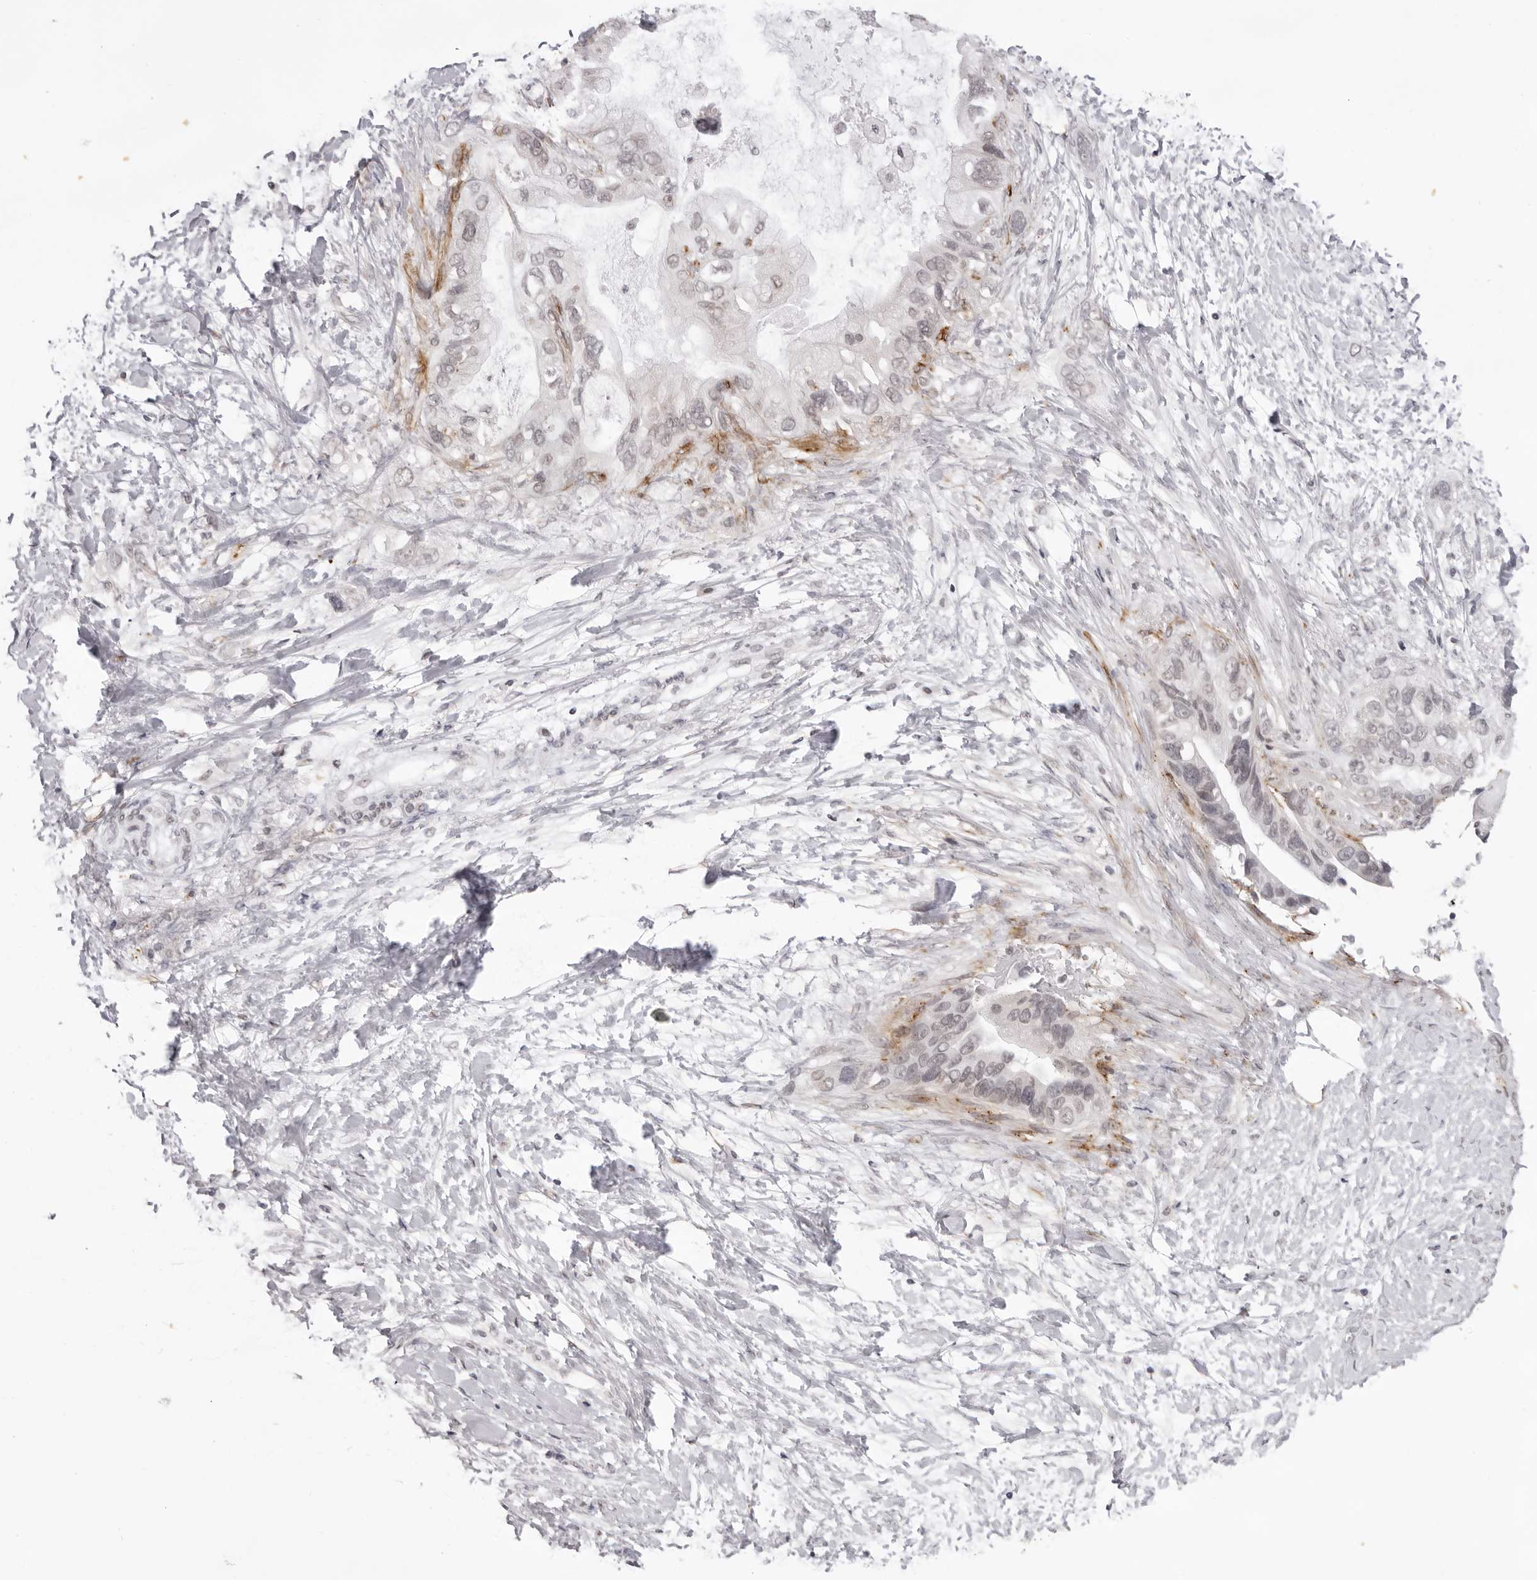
{"staining": {"intensity": "negative", "quantity": "none", "location": "none"}, "tissue": "pancreatic cancer", "cell_type": "Tumor cells", "image_type": "cancer", "snomed": [{"axis": "morphology", "description": "Adenocarcinoma, NOS"}, {"axis": "topography", "description": "Pancreas"}], "caption": "Immunohistochemical staining of pancreatic cancer demonstrates no significant expression in tumor cells.", "gene": "NTM", "patient": {"sex": "female", "age": 56}}